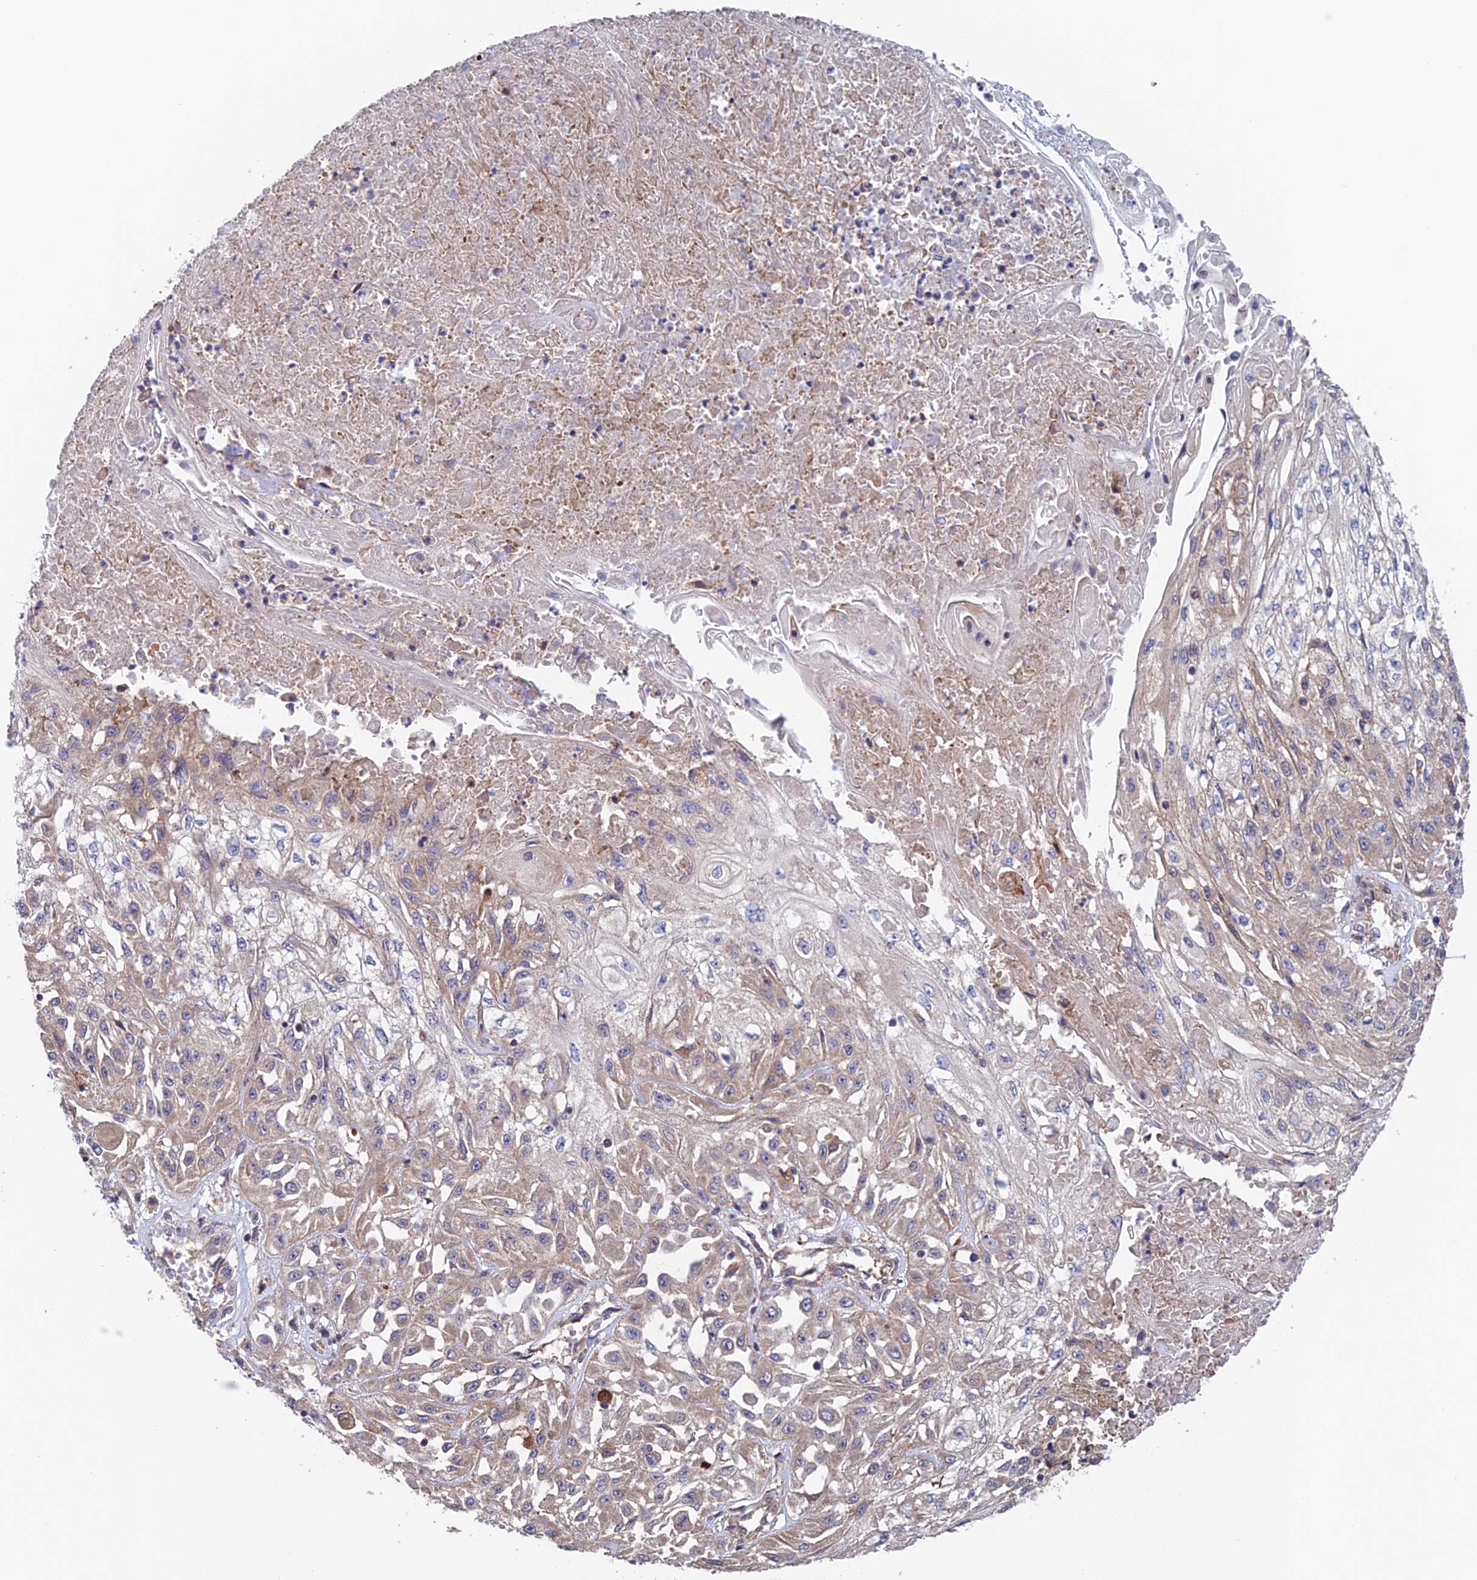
{"staining": {"intensity": "weak", "quantity": "<25%", "location": "cytoplasmic/membranous"}, "tissue": "skin cancer", "cell_type": "Tumor cells", "image_type": "cancer", "snomed": [{"axis": "morphology", "description": "Squamous cell carcinoma, NOS"}, {"axis": "morphology", "description": "Squamous cell carcinoma, metastatic, NOS"}, {"axis": "topography", "description": "Skin"}, {"axis": "topography", "description": "Lymph node"}], "caption": "Tumor cells show no significant protein positivity in skin metastatic squamous cell carcinoma.", "gene": "NUDT16L1", "patient": {"sex": "male", "age": 75}}